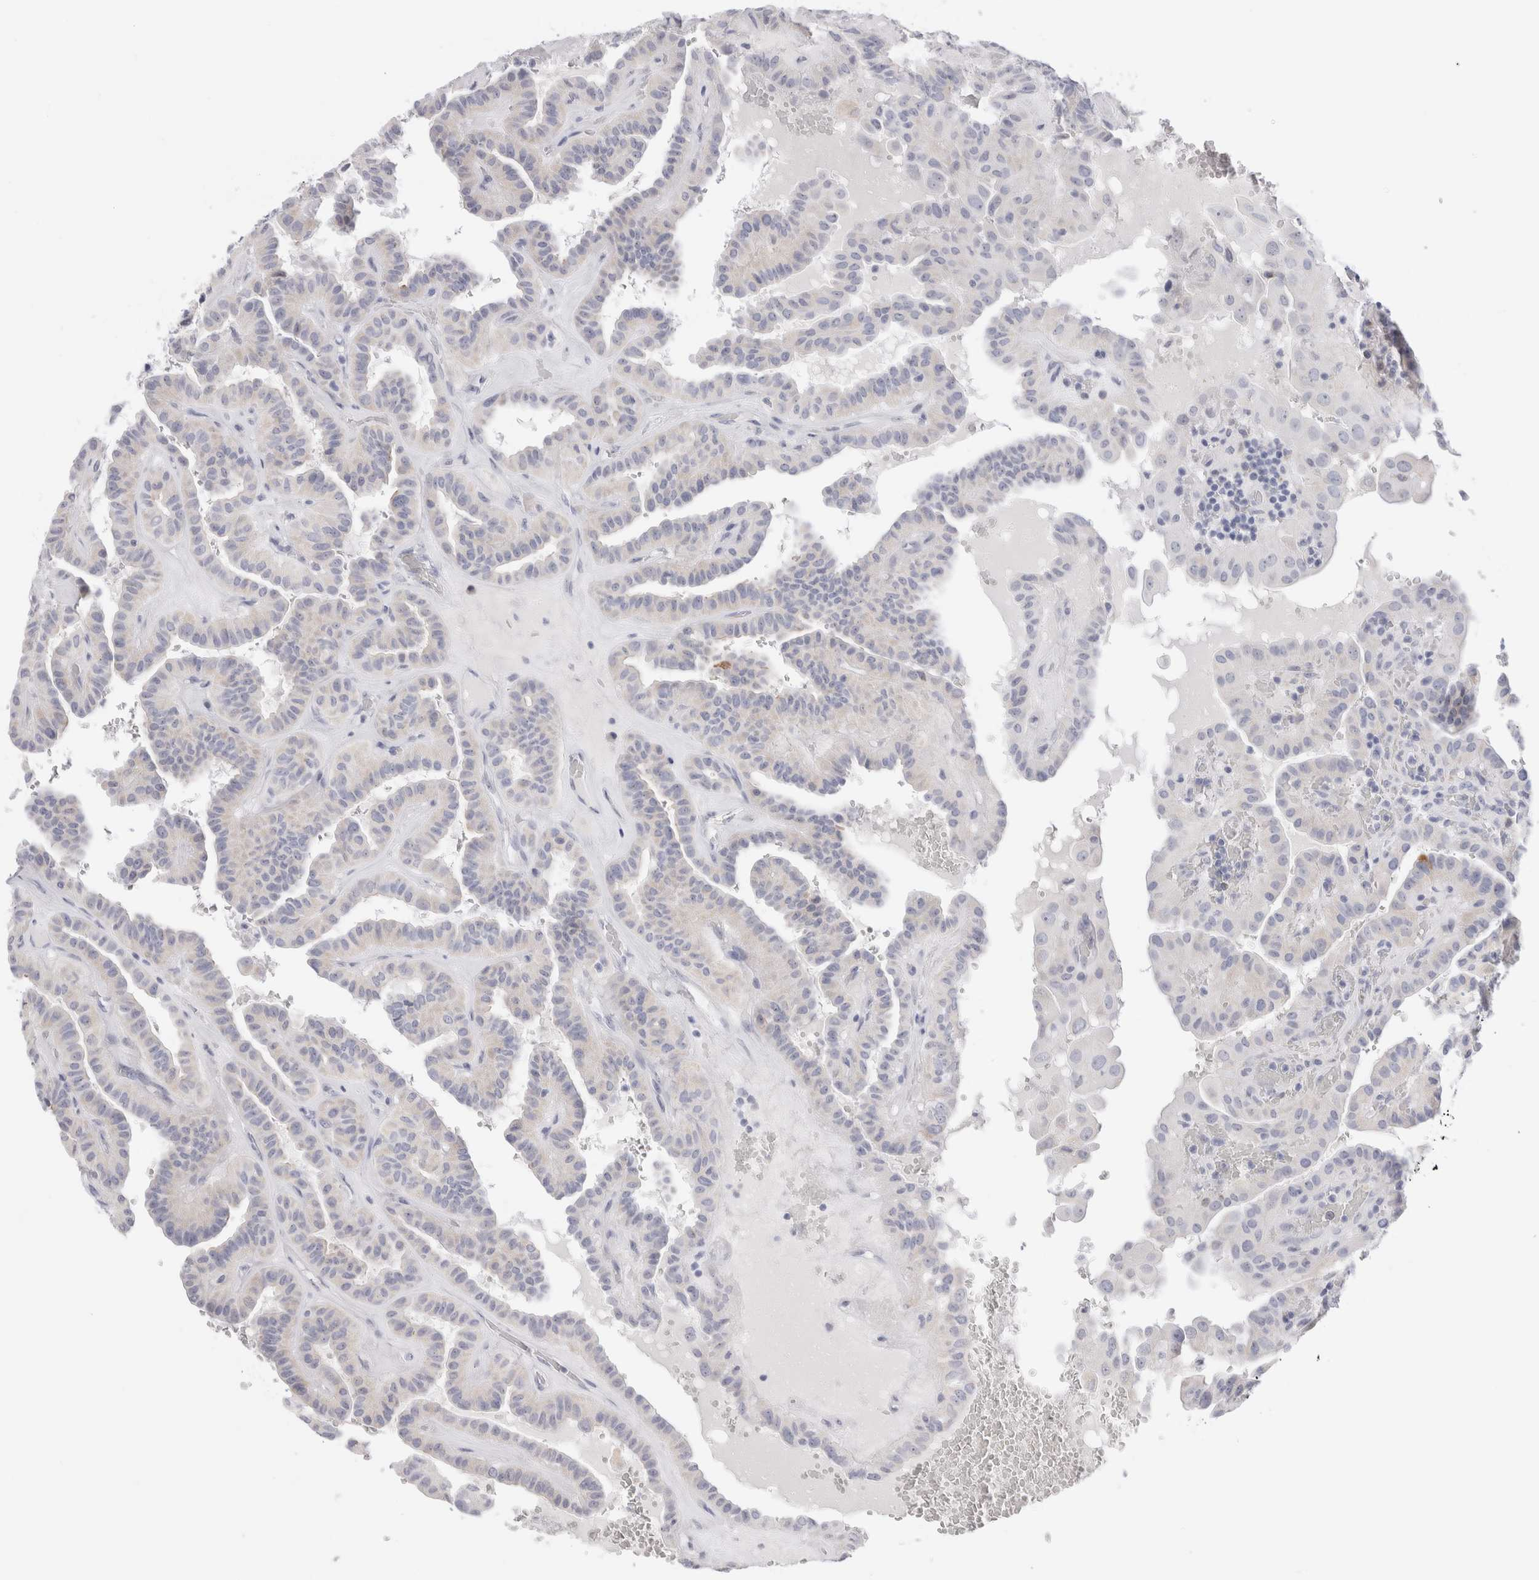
{"staining": {"intensity": "negative", "quantity": "none", "location": "none"}, "tissue": "thyroid cancer", "cell_type": "Tumor cells", "image_type": "cancer", "snomed": [{"axis": "morphology", "description": "Papillary adenocarcinoma, NOS"}, {"axis": "topography", "description": "Thyroid gland"}], "caption": "The histopathology image shows no staining of tumor cells in papillary adenocarcinoma (thyroid).", "gene": "MUC15", "patient": {"sex": "male", "age": 77}}